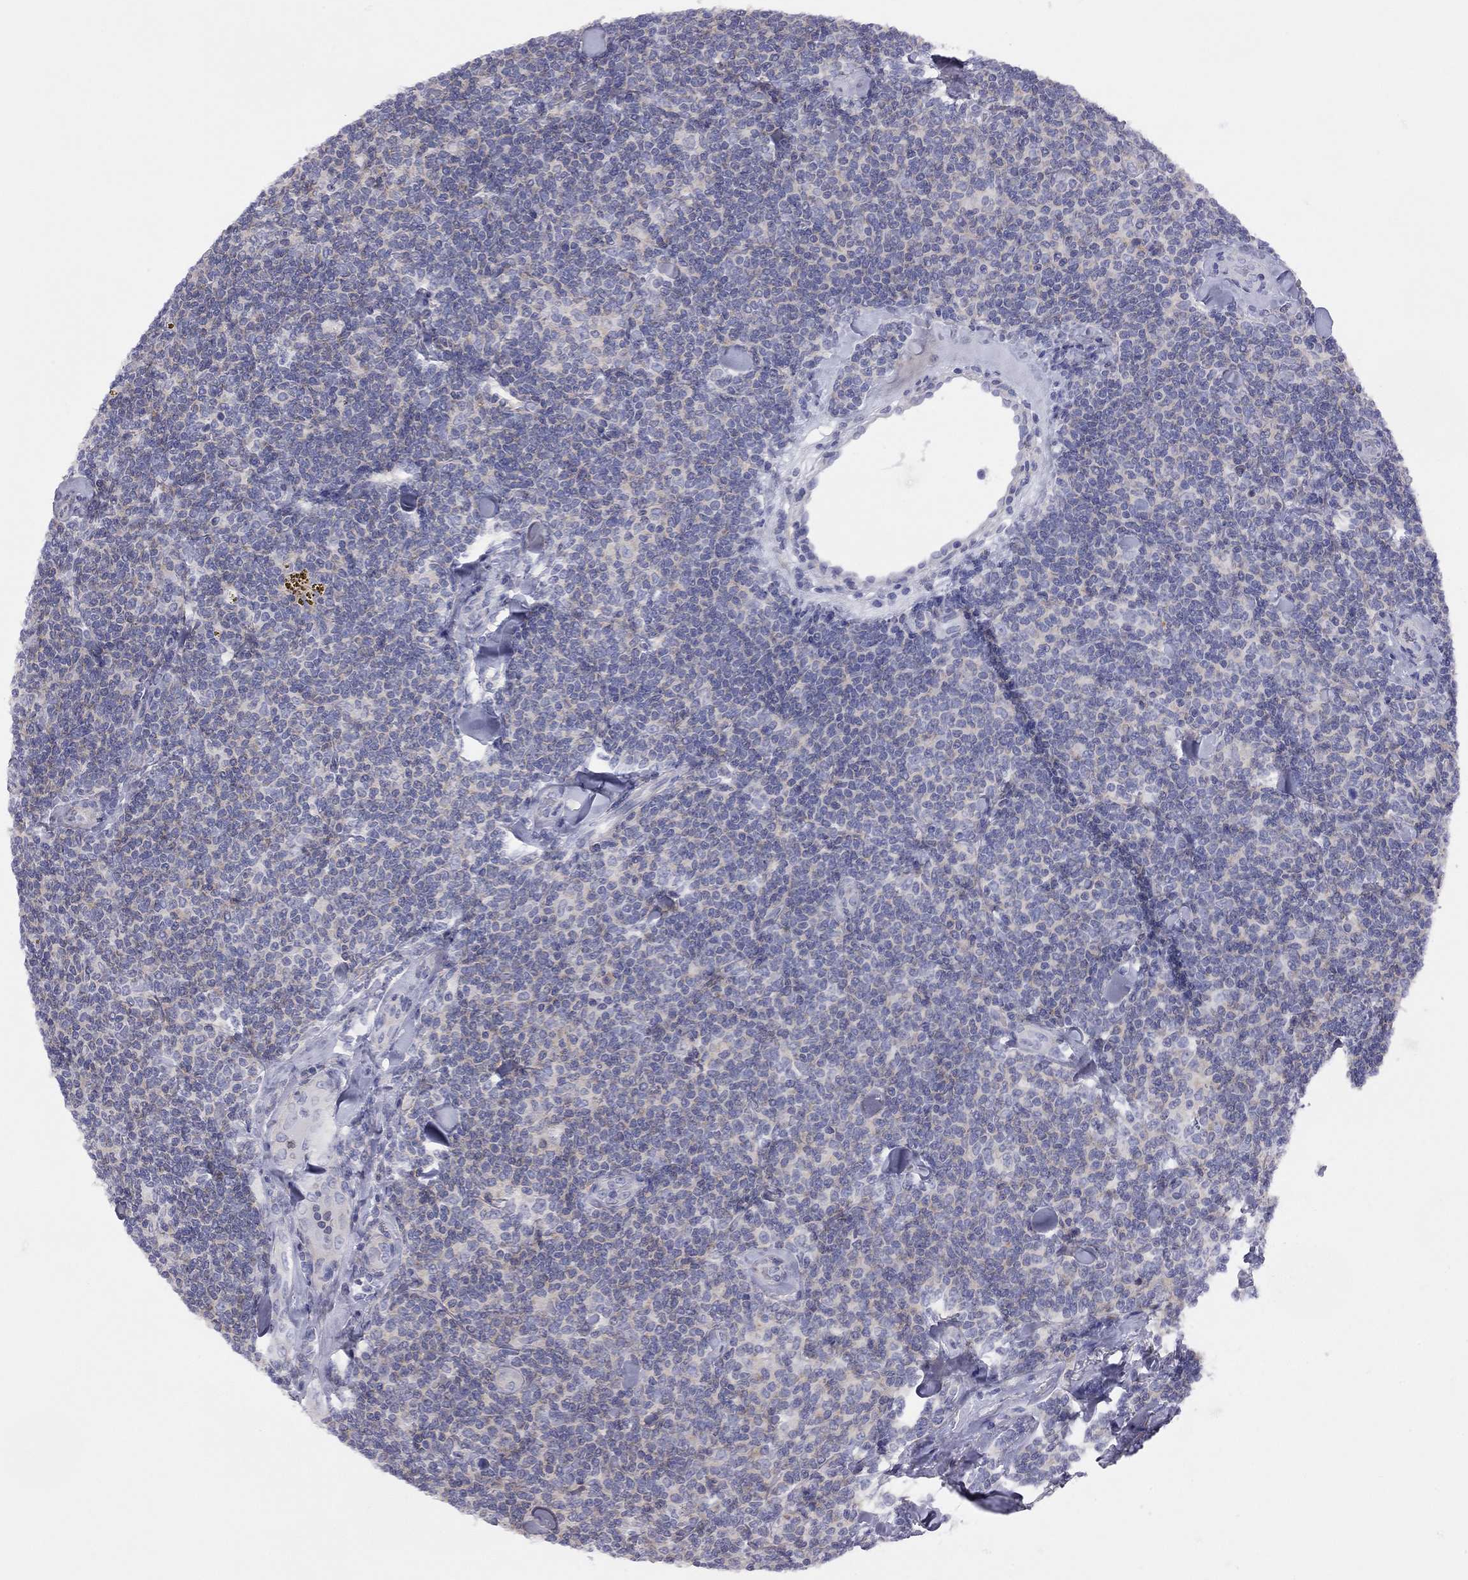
{"staining": {"intensity": "negative", "quantity": "none", "location": "none"}, "tissue": "lymphoma", "cell_type": "Tumor cells", "image_type": "cancer", "snomed": [{"axis": "morphology", "description": "Malignant lymphoma, non-Hodgkin's type, Low grade"}, {"axis": "topography", "description": "Lymph node"}], "caption": "A histopathology image of human malignant lymphoma, non-Hodgkin's type (low-grade) is negative for staining in tumor cells.", "gene": "ADCYAP1", "patient": {"sex": "female", "age": 56}}